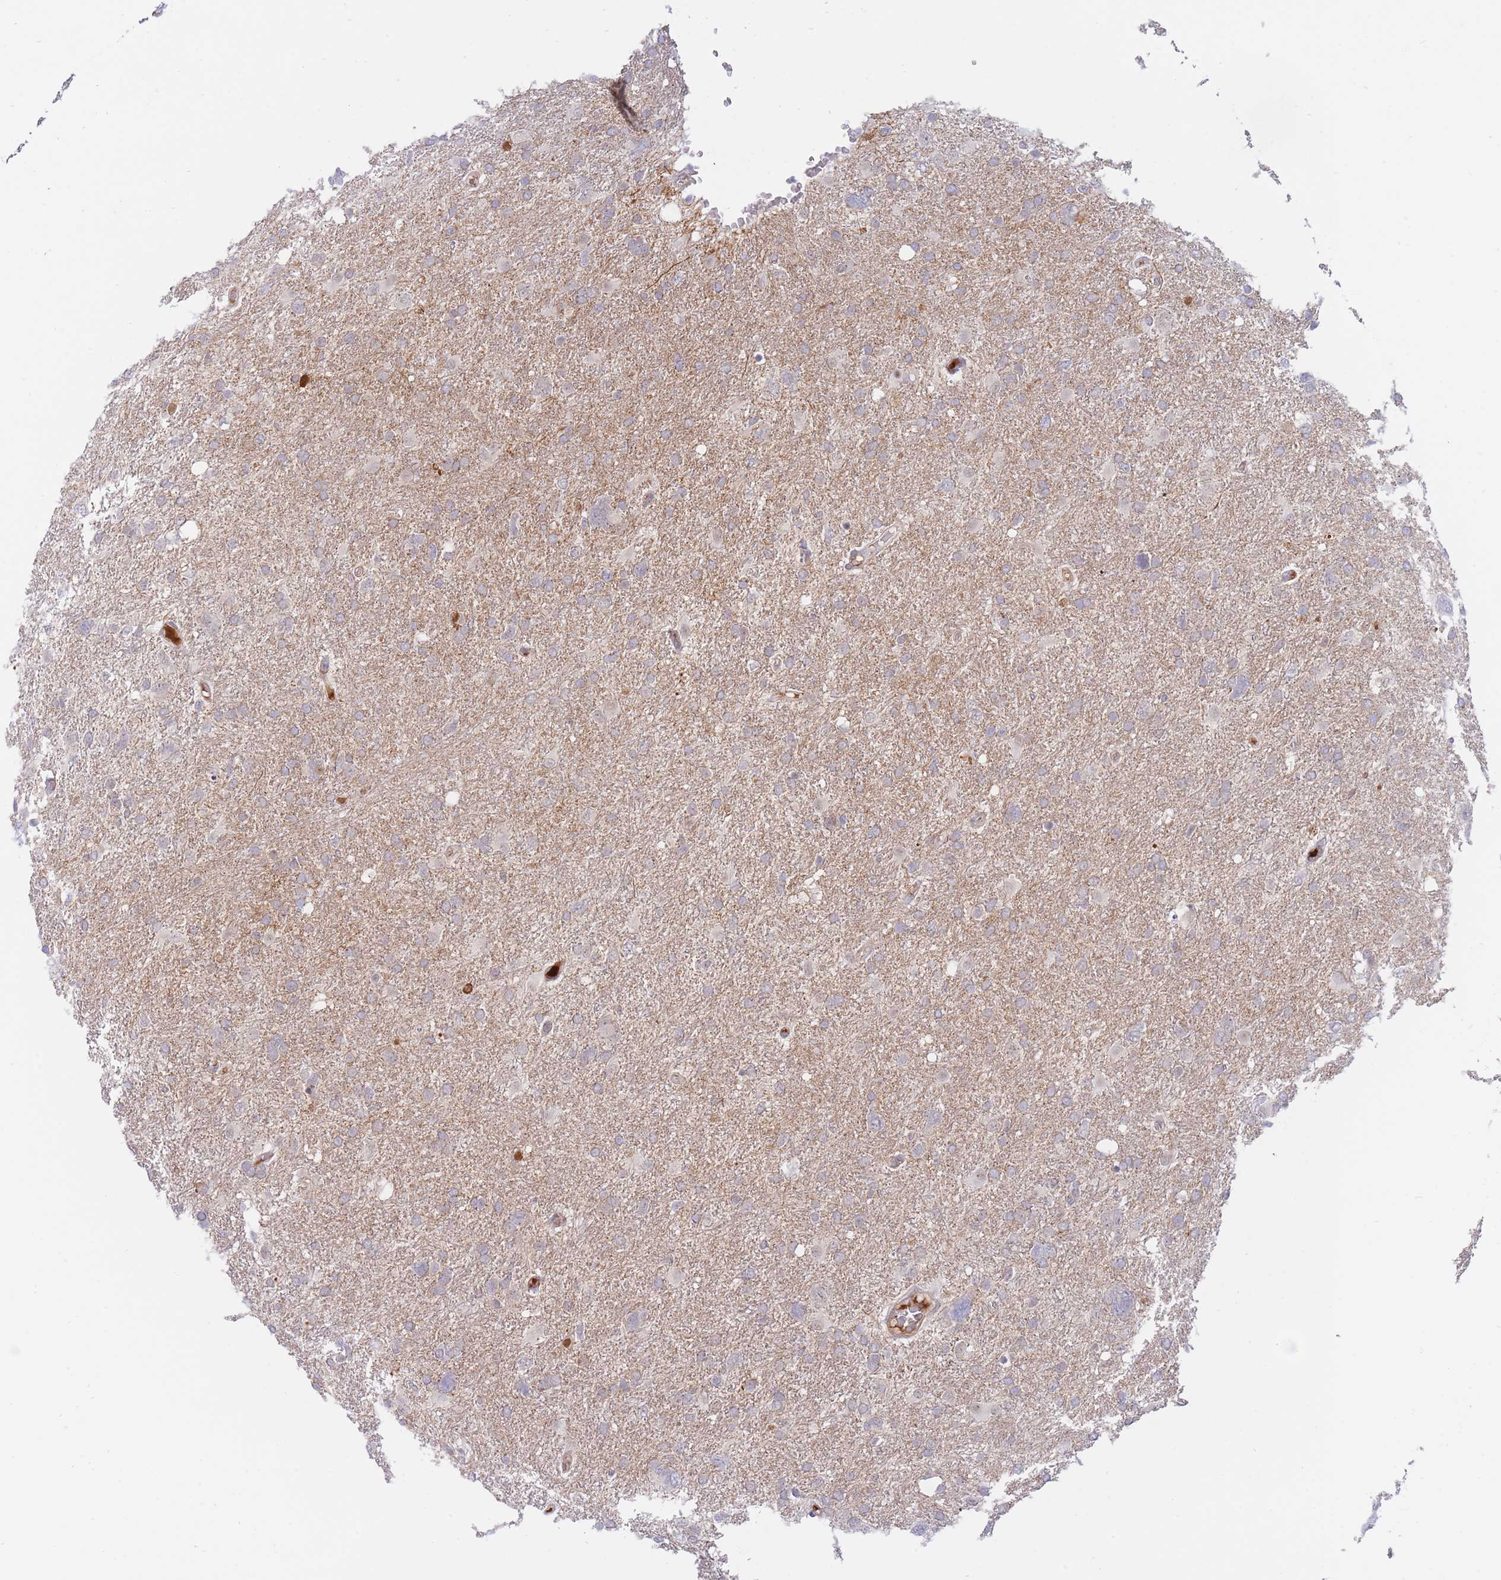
{"staining": {"intensity": "negative", "quantity": "none", "location": "none"}, "tissue": "glioma", "cell_type": "Tumor cells", "image_type": "cancer", "snomed": [{"axis": "morphology", "description": "Glioma, malignant, High grade"}, {"axis": "topography", "description": "Brain"}], "caption": "High power microscopy photomicrograph of an immunohistochemistry histopathology image of malignant high-grade glioma, revealing no significant expression in tumor cells.", "gene": "APOL4", "patient": {"sex": "male", "age": 61}}